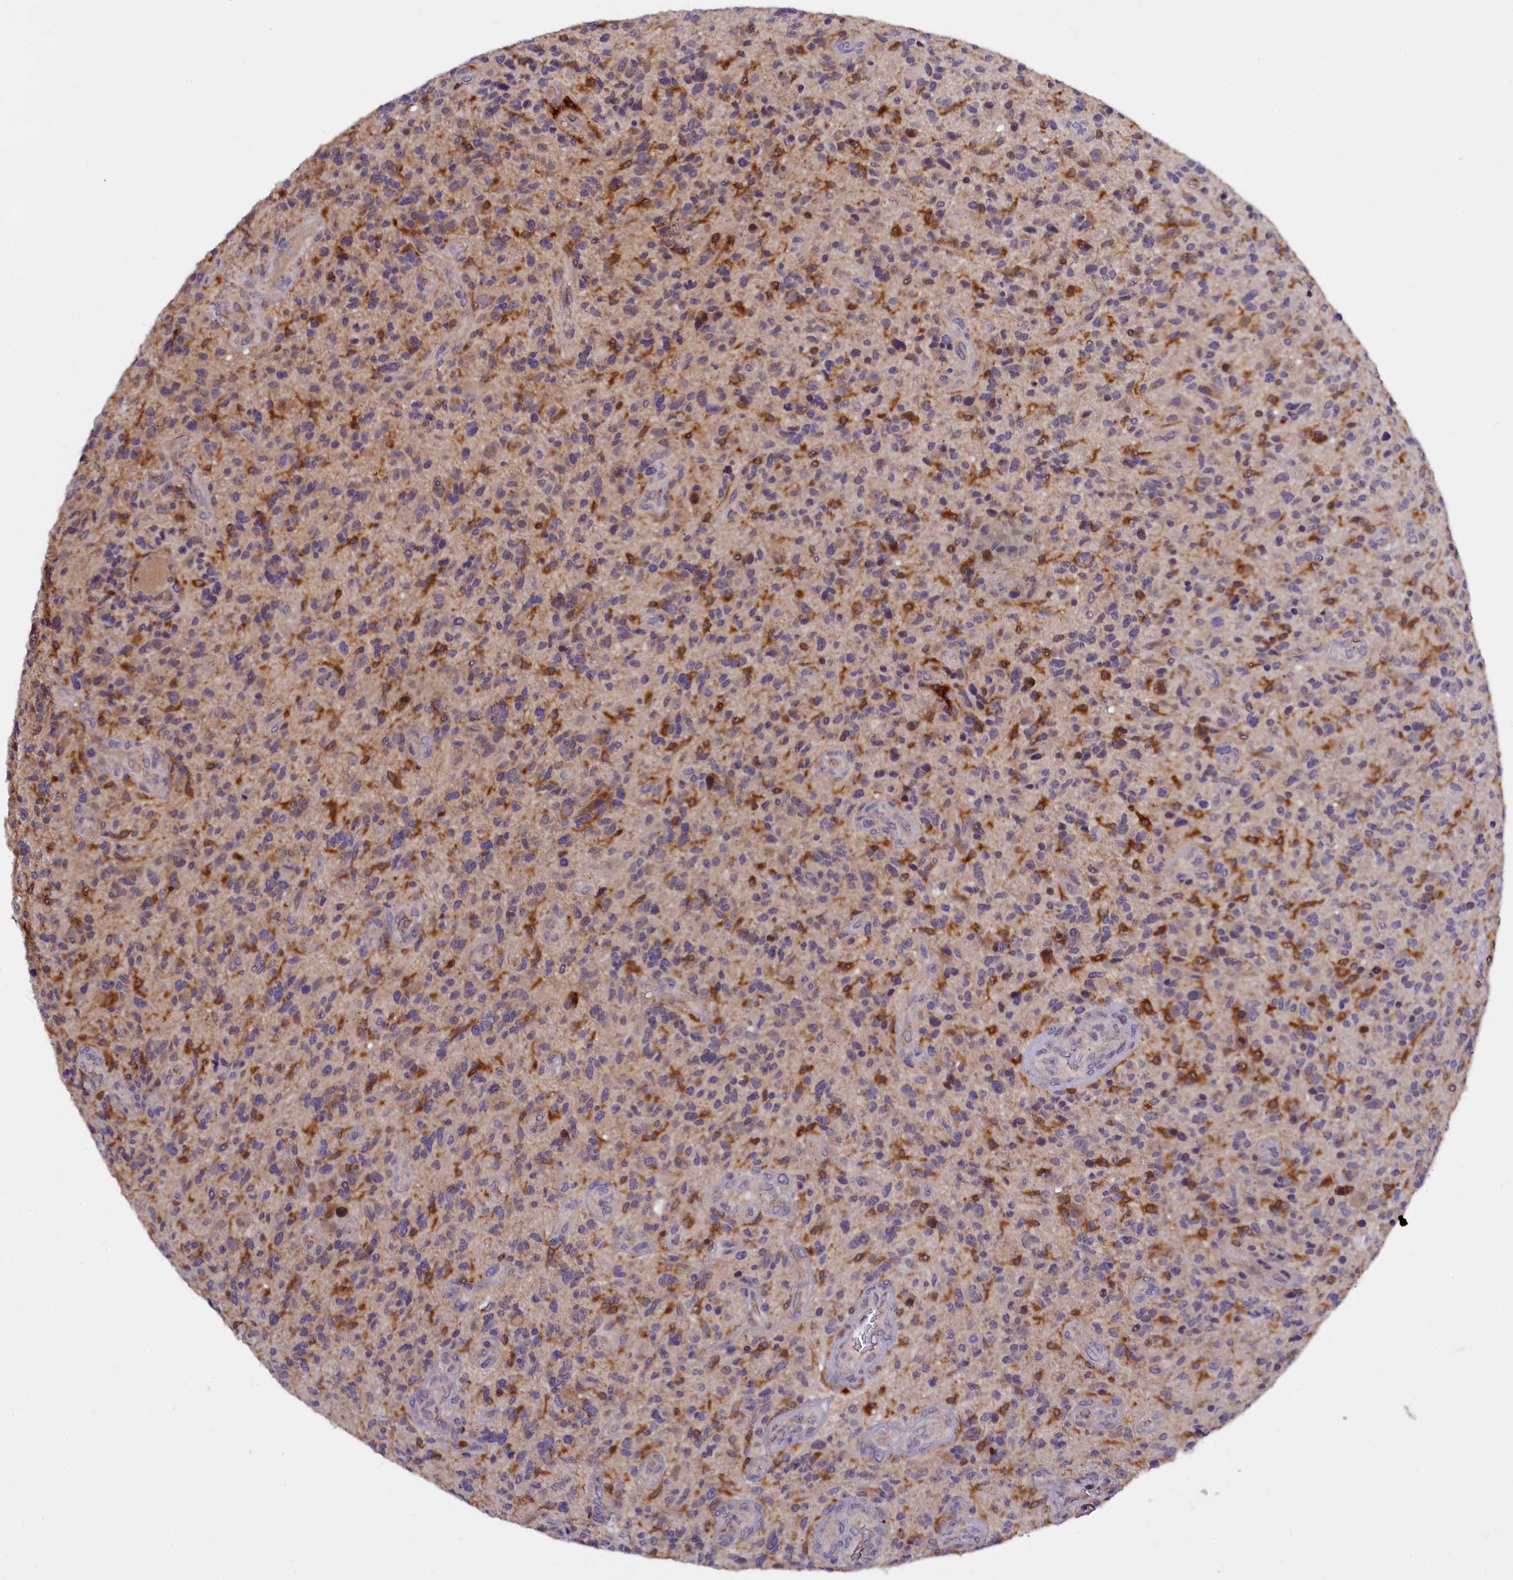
{"staining": {"intensity": "moderate", "quantity": "<25%", "location": "cytoplasmic/membranous"}, "tissue": "glioma", "cell_type": "Tumor cells", "image_type": "cancer", "snomed": [{"axis": "morphology", "description": "Glioma, malignant, High grade"}, {"axis": "topography", "description": "Brain"}], "caption": "Immunohistochemical staining of glioma exhibits moderate cytoplasmic/membranous protein expression in about <25% of tumor cells.", "gene": "NAIP", "patient": {"sex": "male", "age": 47}}